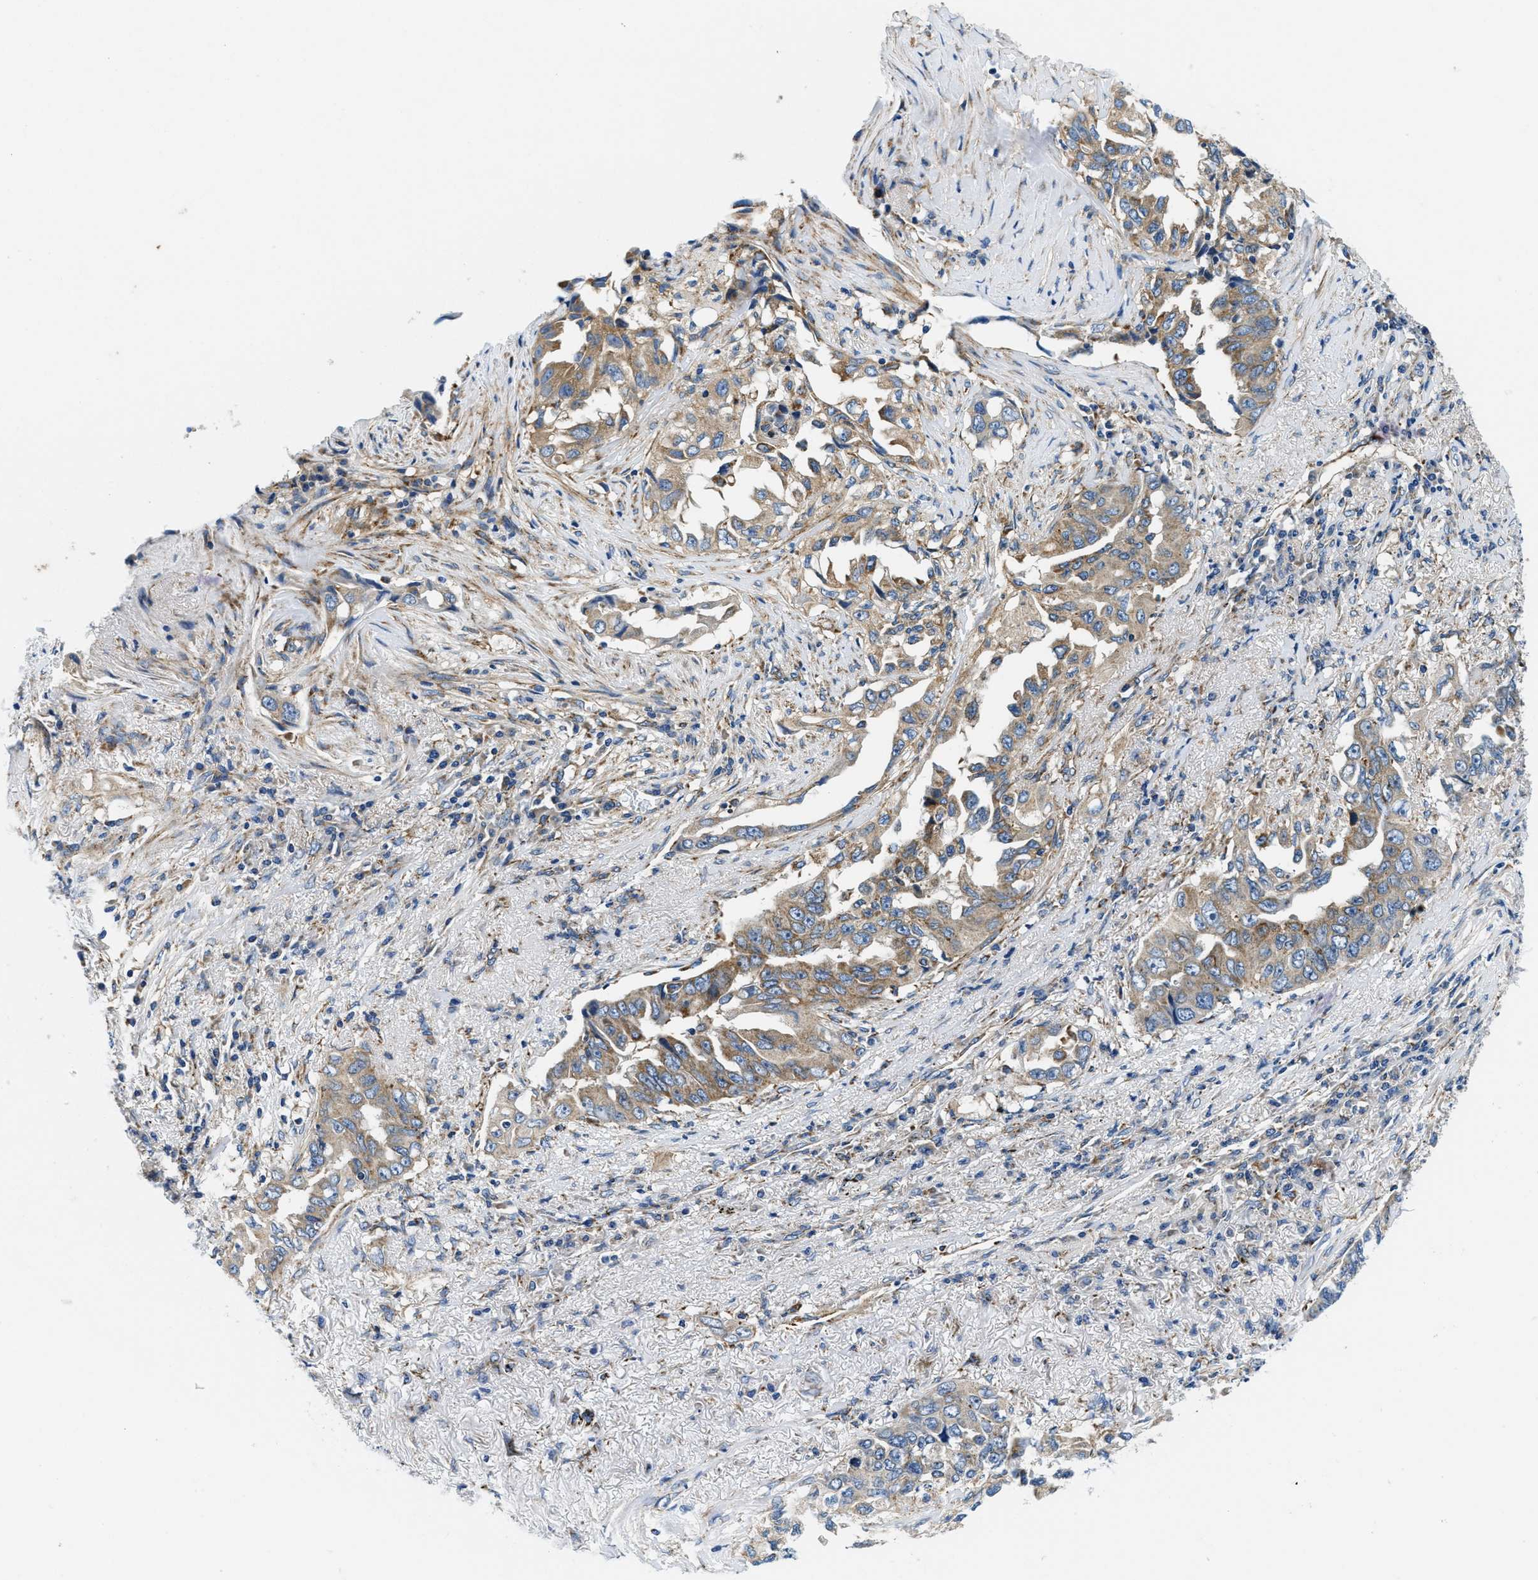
{"staining": {"intensity": "moderate", "quantity": ">75%", "location": "cytoplasmic/membranous"}, "tissue": "lung cancer", "cell_type": "Tumor cells", "image_type": "cancer", "snomed": [{"axis": "morphology", "description": "Adenocarcinoma, NOS"}, {"axis": "topography", "description": "Lung"}], "caption": "Lung cancer stained with a protein marker exhibits moderate staining in tumor cells.", "gene": "SAMD4B", "patient": {"sex": "female", "age": 51}}